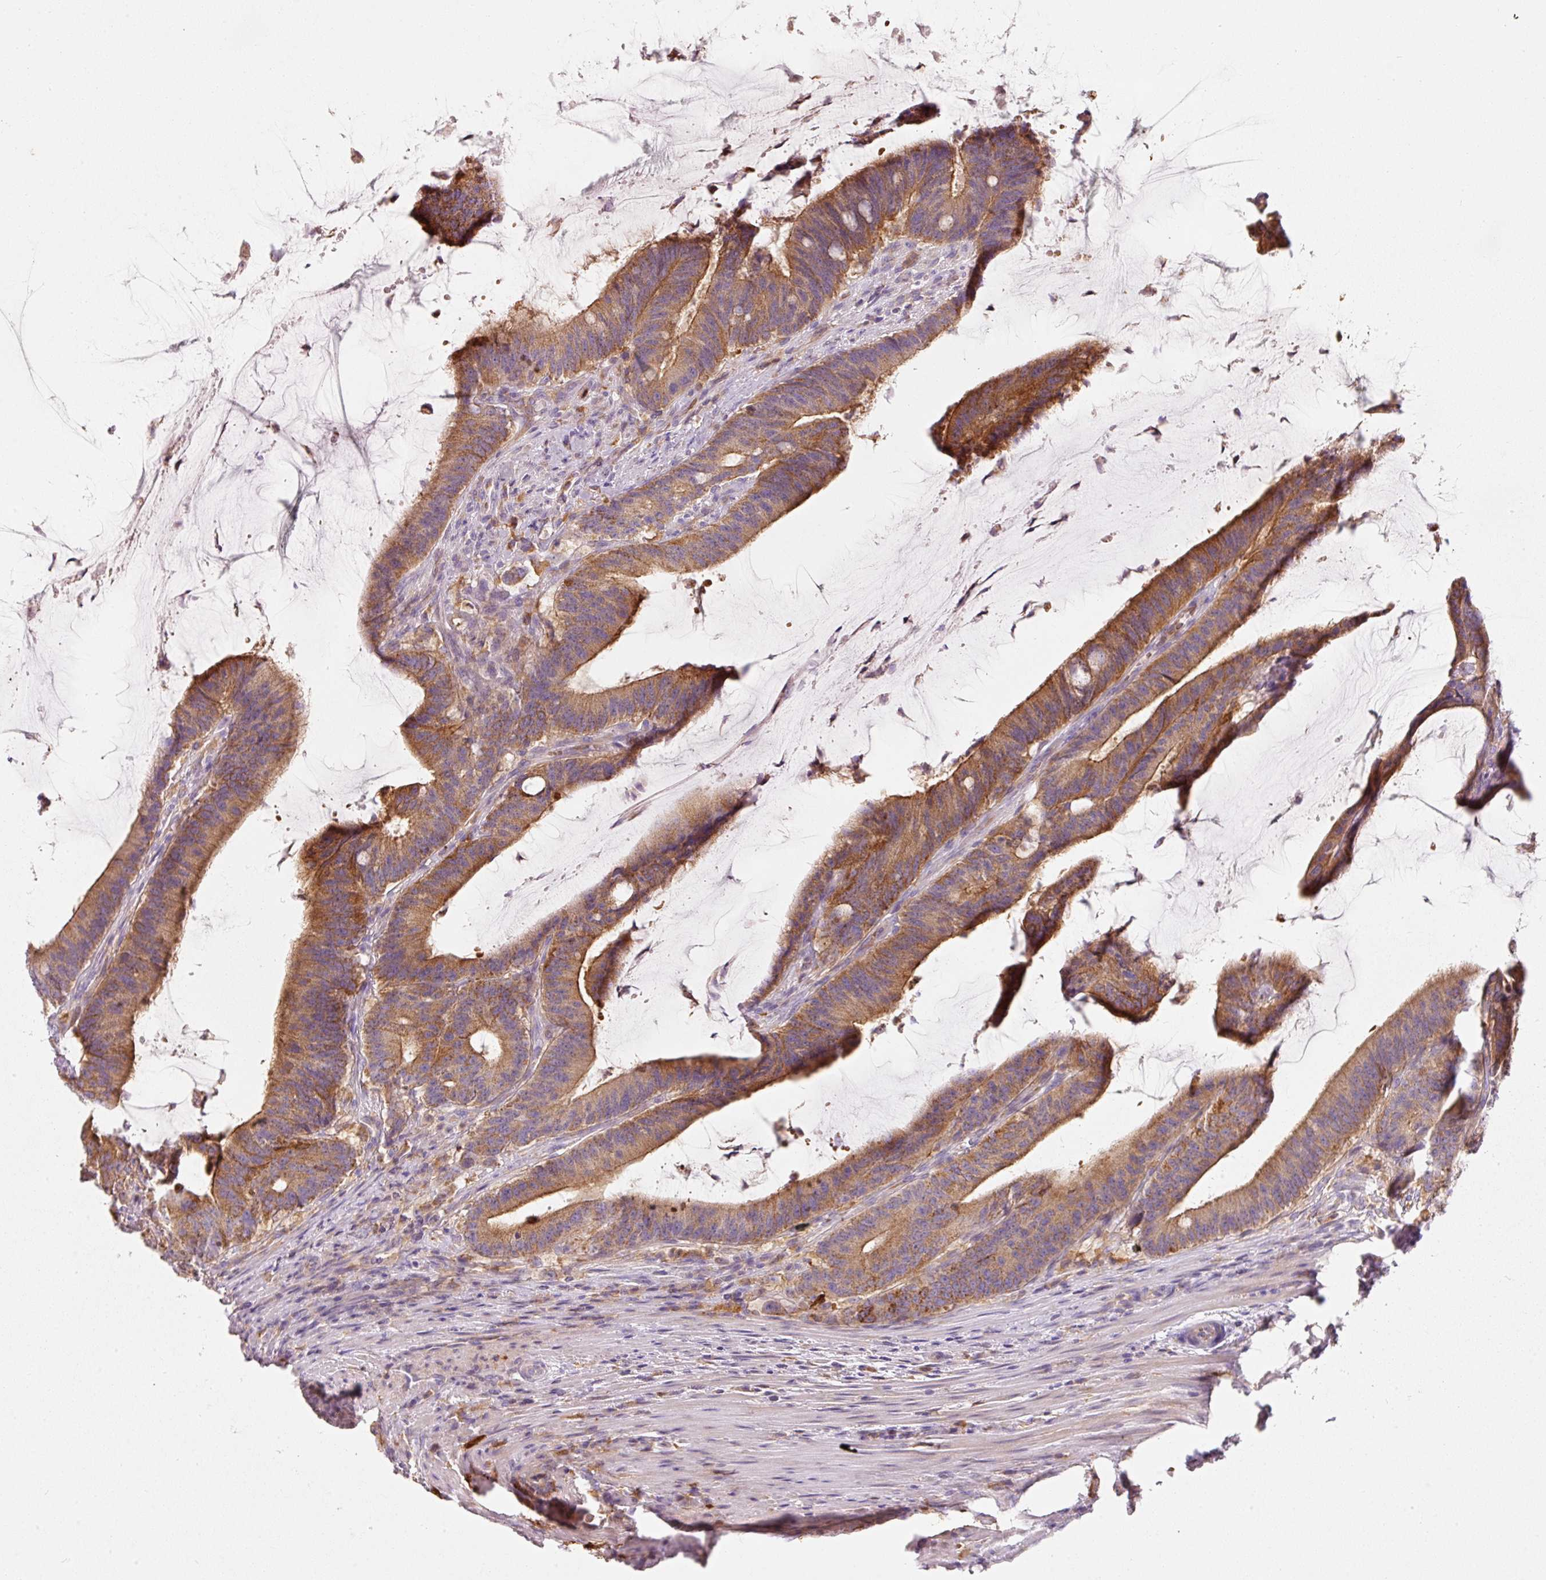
{"staining": {"intensity": "moderate", "quantity": ">75%", "location": "cytoplasmic/membranous"}, "tissue": "colorectal cancer", "cell_type": "Tumor cells", "image_type": "cancer", "snomed": [{"axis": "morphology", "description": "Adenocarcinoma, NOS"}, {"axis": "topography", "description": "Colon"}], "caption": "Tumor cells demonstrate medium levels of moderate cytoplasmic/membranous expression in about >75% of cells in colorectal cancer. (DAB (3,3'-diaminobenzidine) IHC with brightfield microscopy, high magnification).", "gene": "IQGAP2", "patient": {"sex": "female", "age": 43}}